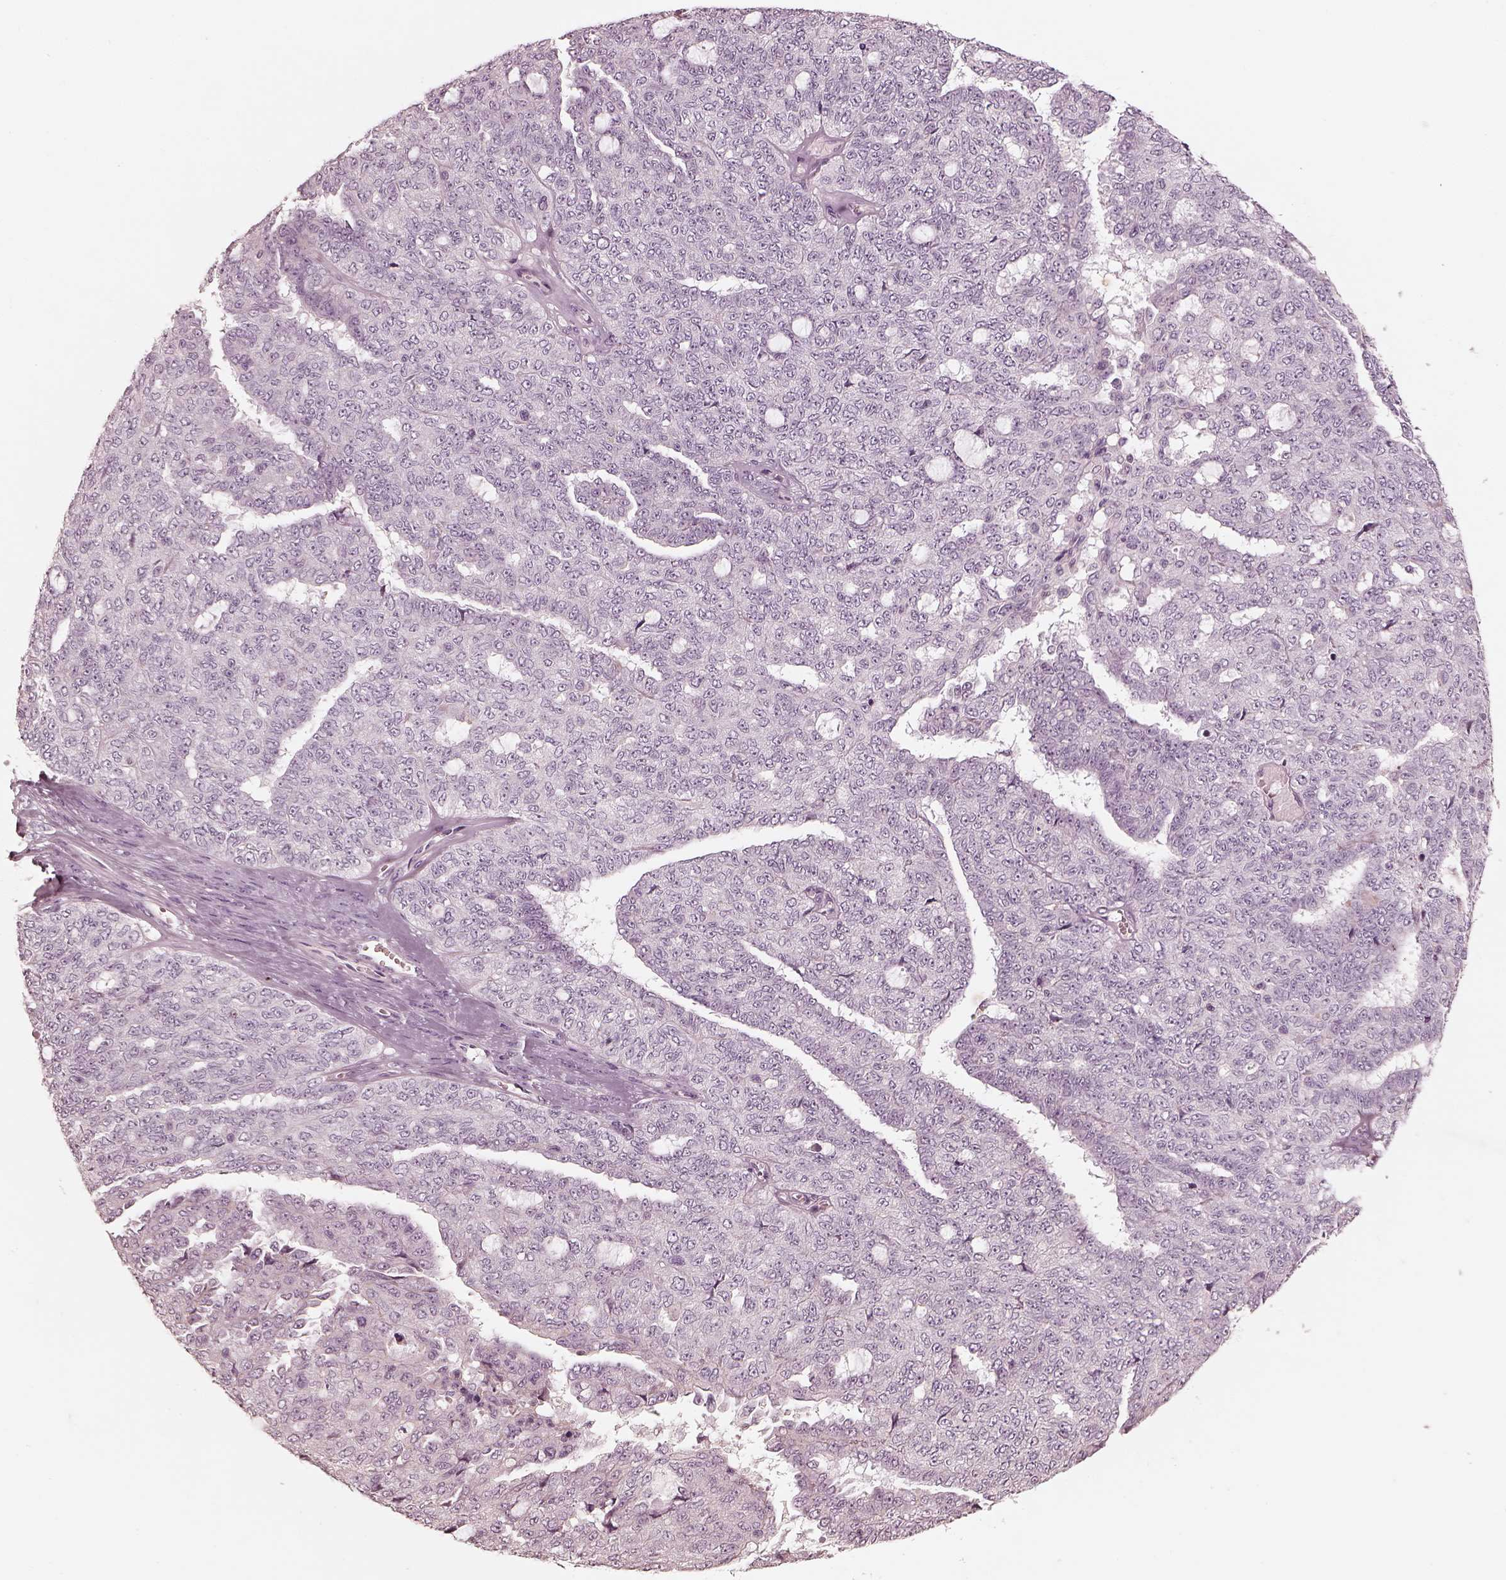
{"staining": {"intensity": "negative", "quantity": "none", "location": "none"}, "tissue": "ovarian cancer", "cell_type": "Tumor cells", "image_type": "cancer", "snomed": [{"axis": "morphology", "description": "Cystadenocarcinoma, serous, NOS"}, {"axis": "topography", "description": "Ovary"}], "caption": "A histopathology image of ovarian cancer (serous cystadenocarcinoma) stained for a protein reveals no brown staining in tumor cells.", "gene": "ADRB3", "patient": {"sex": "female", "age": 71}}